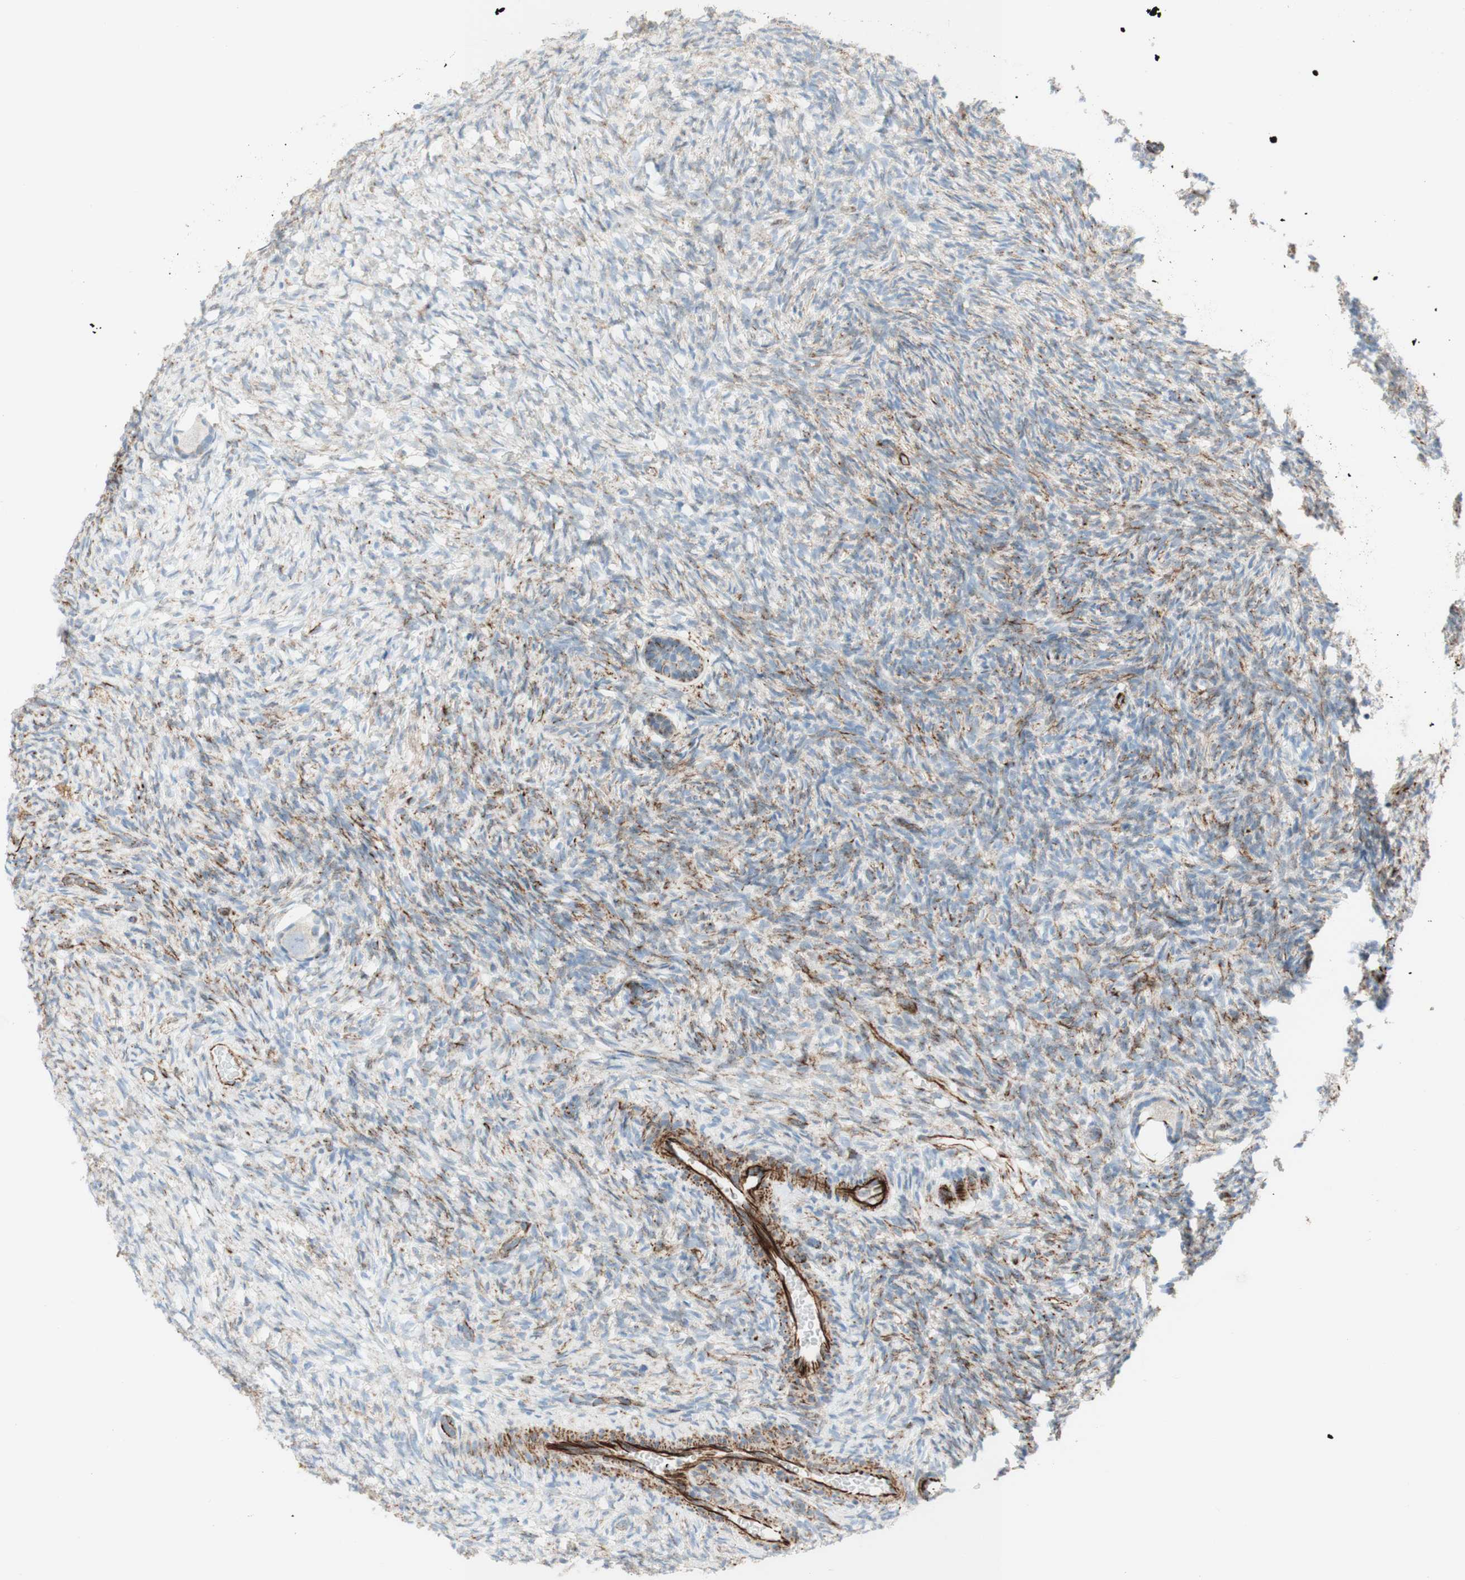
{"staining": {"intensity": "negative", "quantity": "none", "location": "none"}, "tissue": "ovary", "cell_type": "Follicle cells", "image_type": "normal", "snomed": [{"axis": "morphology", "description": "Normal tissue, NOS"}, {"axis": "topography", "description": "Ovary"}], "caption": "A high-resolution photomicrograph shows IHC staining of unremarkable ovary, which reveals no significant expression in follicle cells.", "gene": "POU2AF1", "patient": {"sex": "female", "age": 35}}